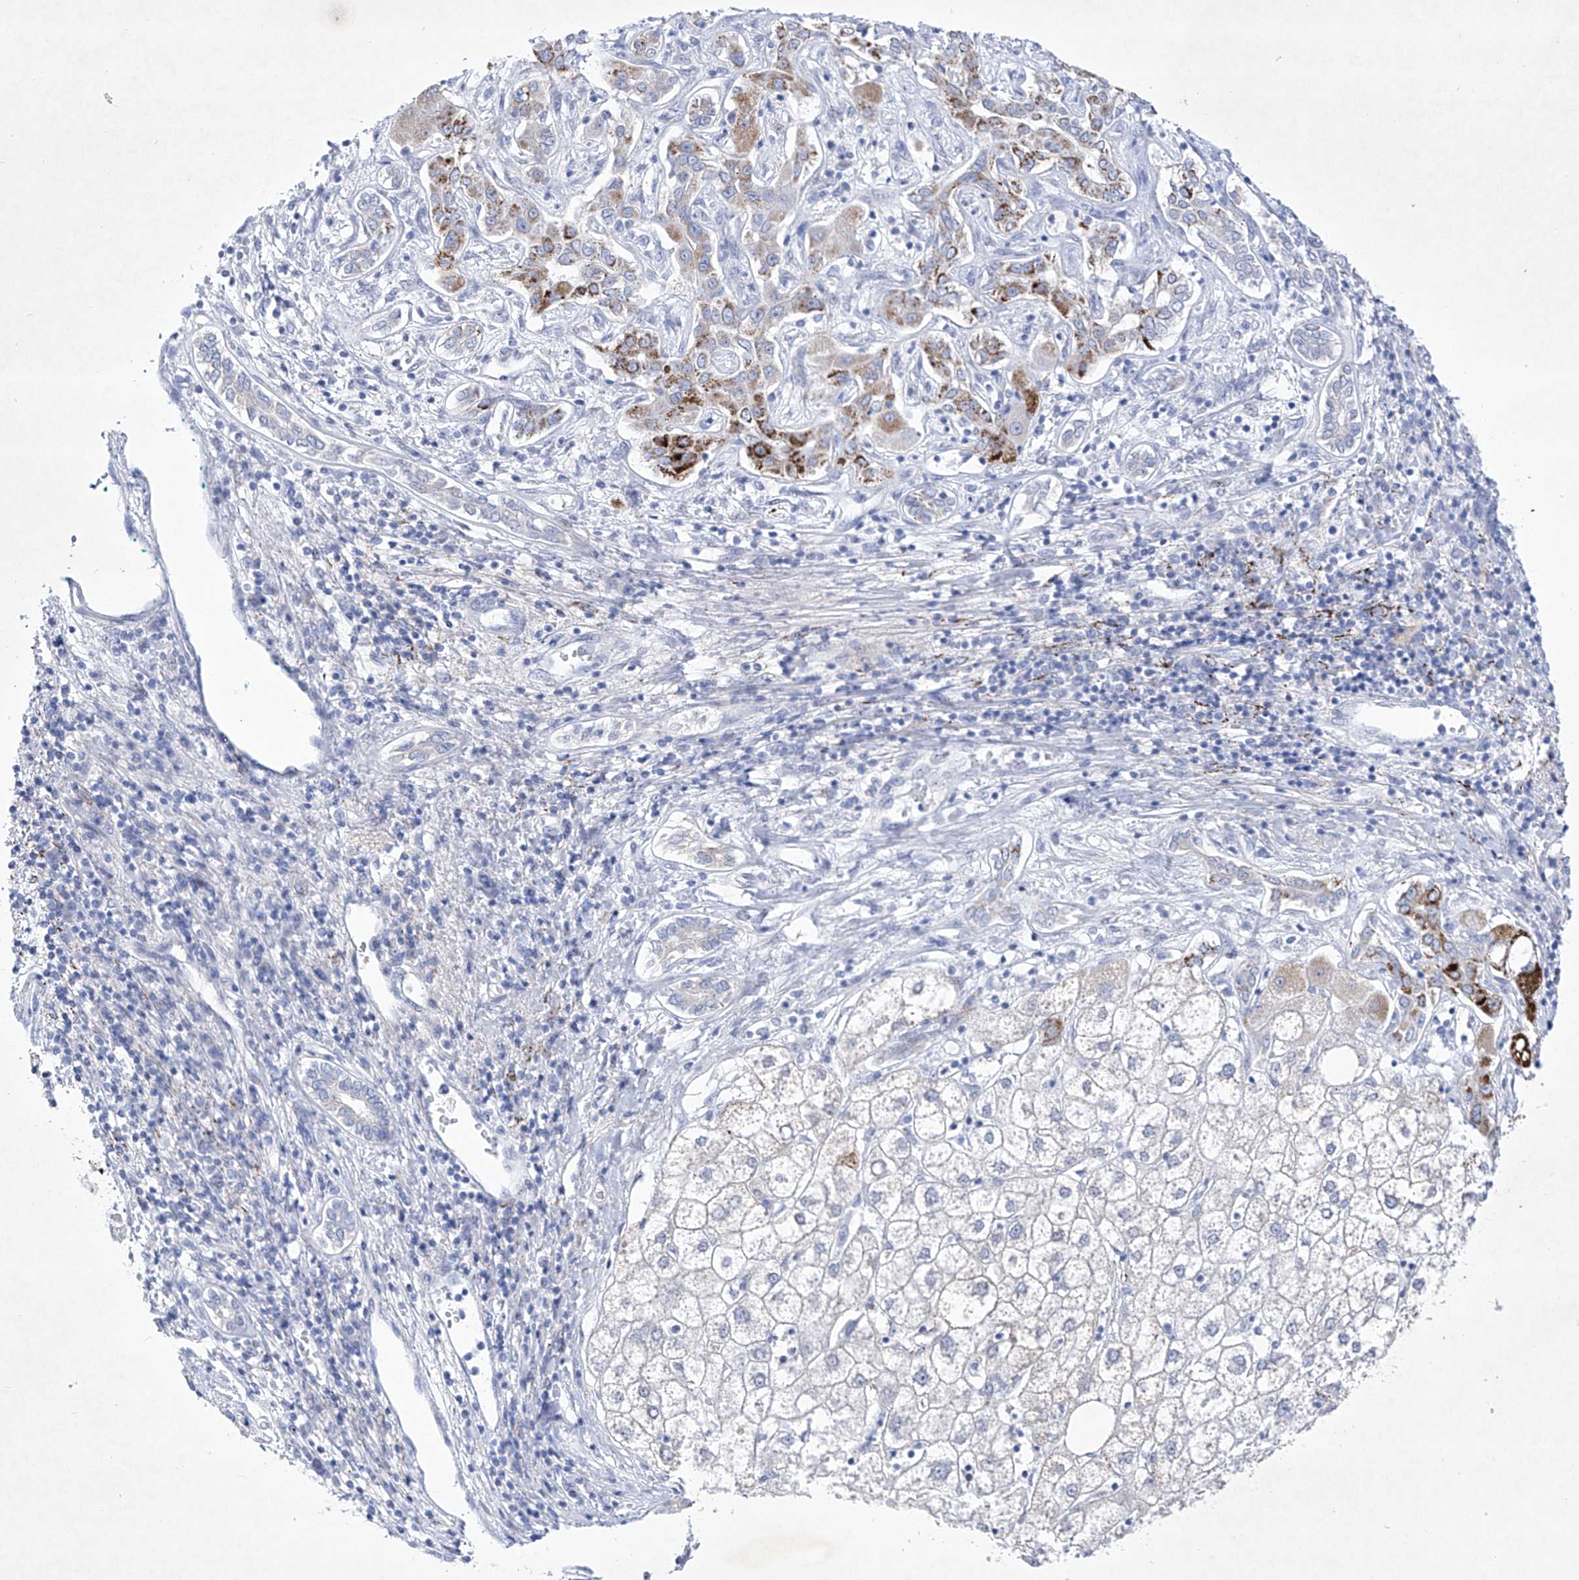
{"staining": {"intensity": "negative", "quantity": "none", "location": "none"}, "tissue": "liver cancer", "cell_type": "Tumor cells", "image_type": "cancer", "snomed": [{"axis": "morphology", "description": "Carcinoma, Hepatocellular, NOS"}, {"axis": "topography", "description": "Liver"}], "caption": "High magnification brightfield microscopy of liver cancer stained with DAB (3,3'-diaminobenzidine) (brown) and counterstained with hematoxylin (blue): tumor cells show no significant staining.", "gene": "C1orf87", "patient": {"sex": "male", "age": 65}}